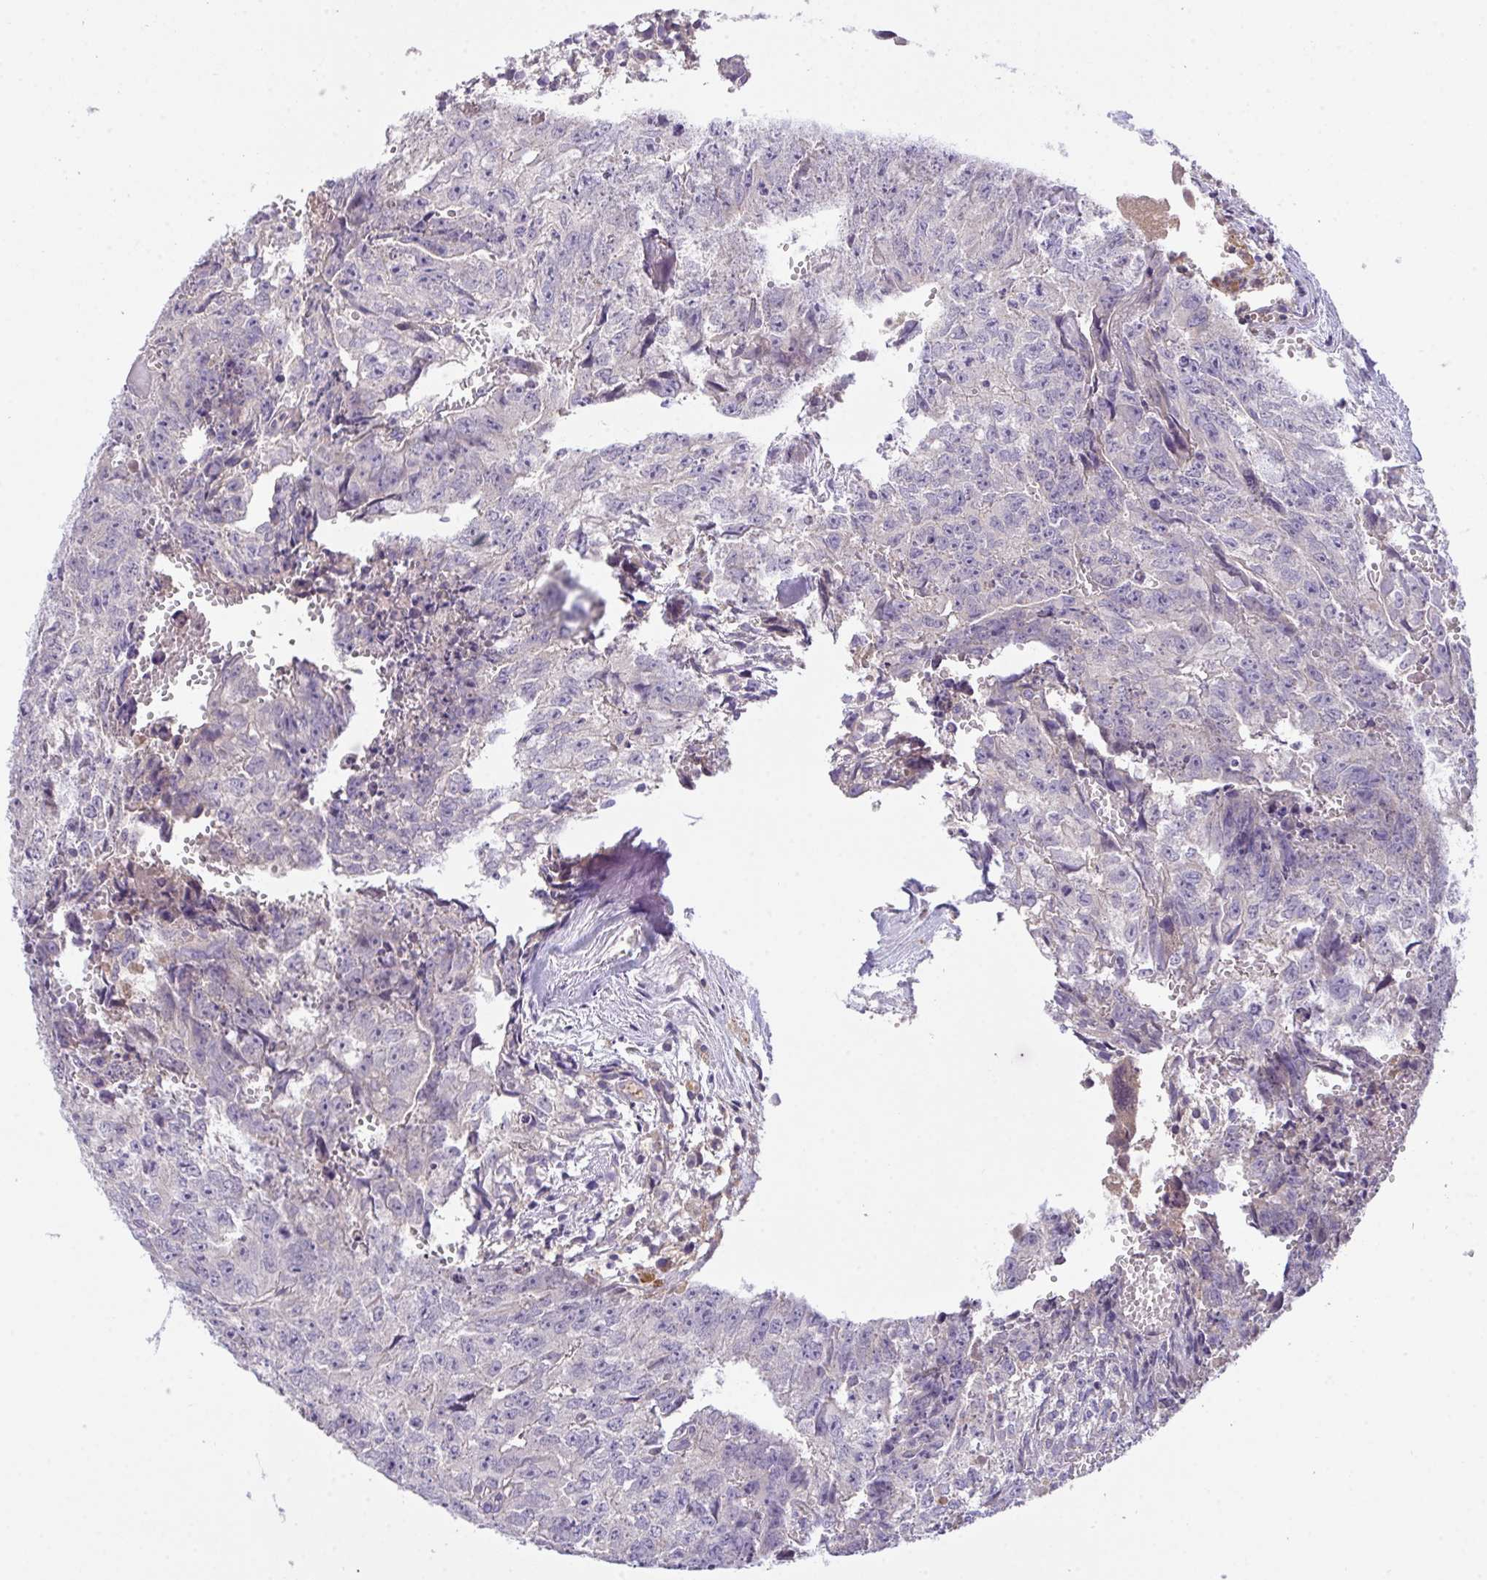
{"staining": {"intensity": "negative", "quantity": "none", "location": "none"}, "tissue": "testis cancer", "cell_type": "Tumor cells", "image_type": "cancer", "snomed": [{"axis": "morphology", "description": "Carcinoma, Embryonal, NOS"}, {"axis": "morphology", "description": "Teratoma, malignant, NOS"}, {"axis": "topography", "description": "Testis"}], "caption": "Human testis cancer (embryonal carcinoma) stained for a protein using immunohistochemistry shows no staining in tumor cells.", "gene": "ZNF581", "patient": {"sex": "male", "age": 24}}